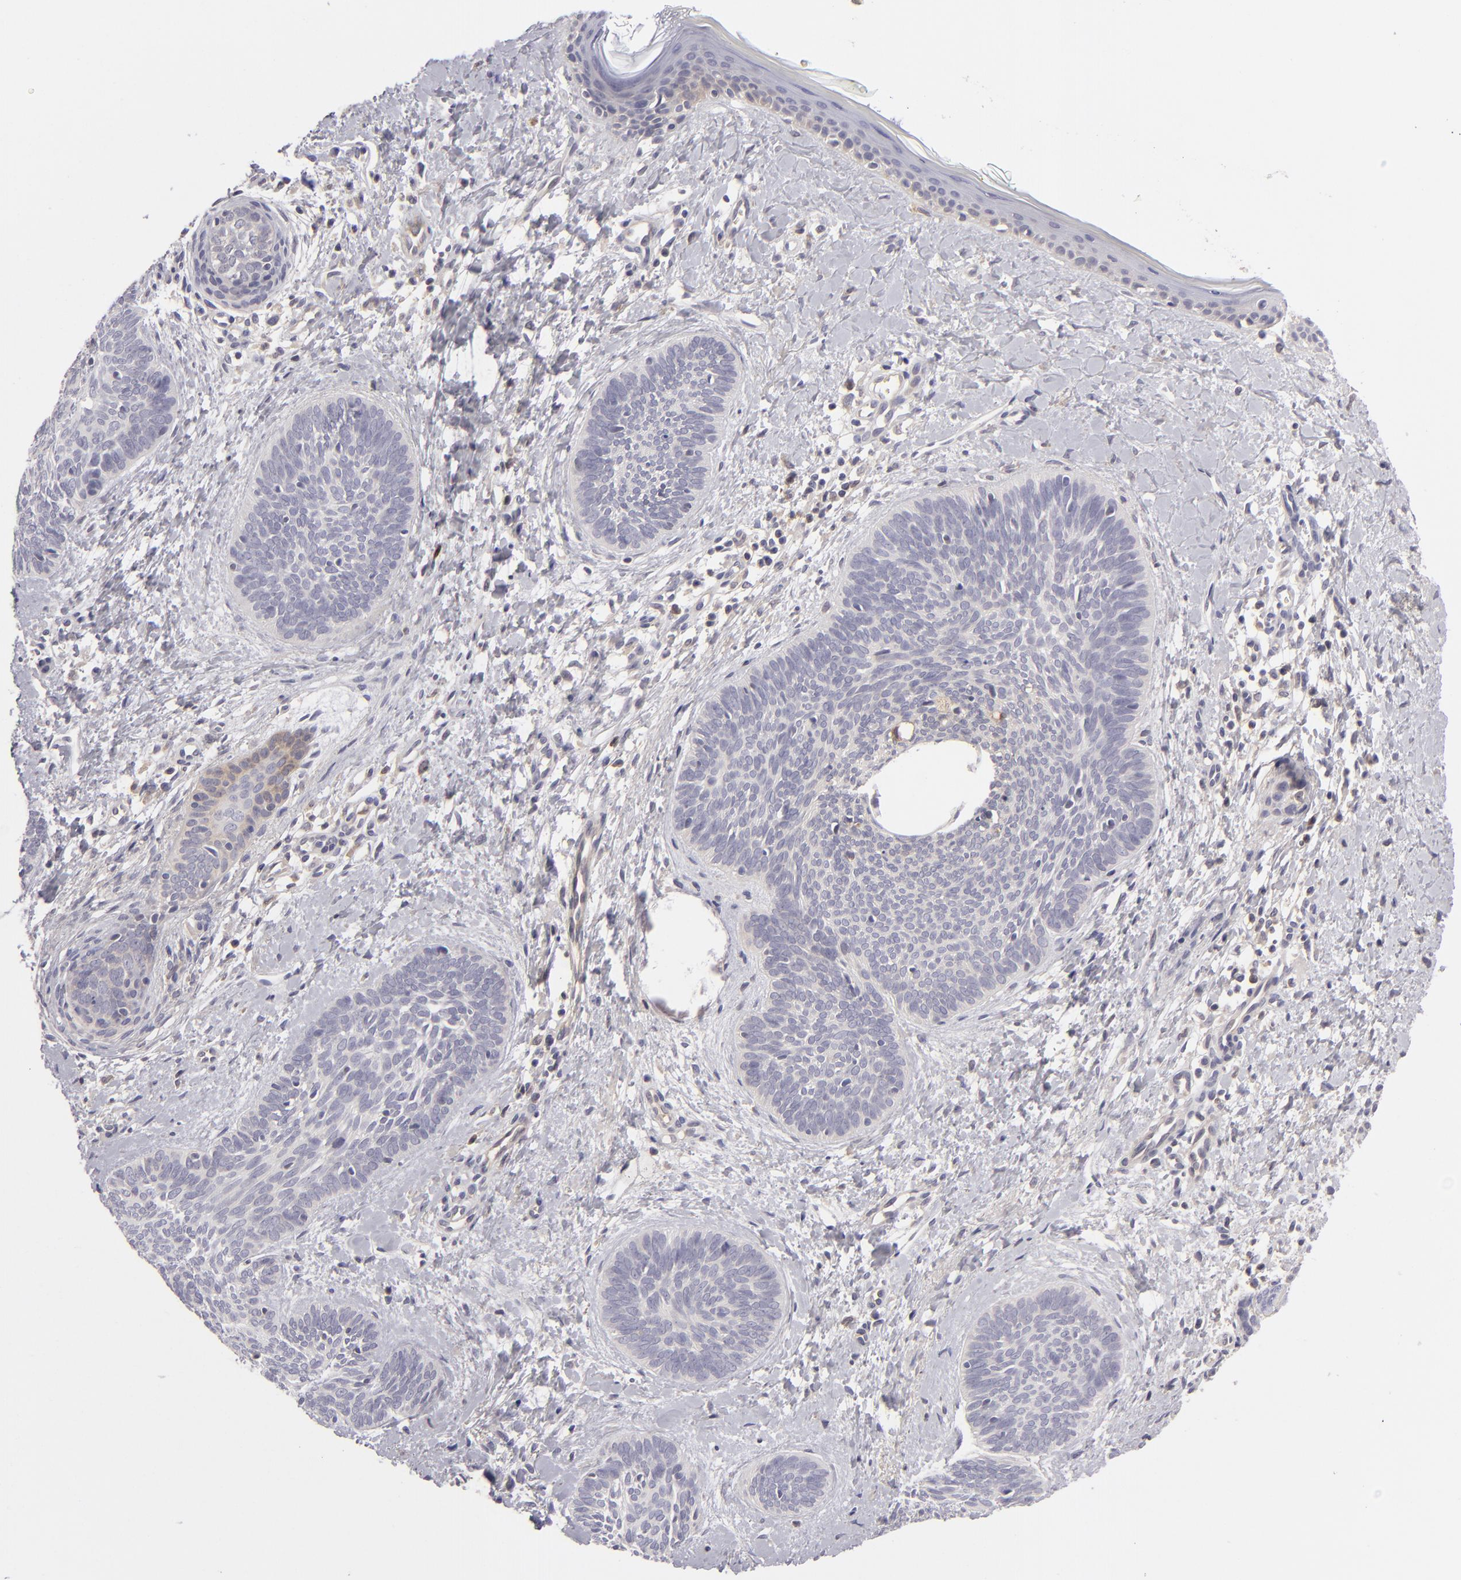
{"staining": {"intensity": "negative", "quantity": "none", "location": "none"}, "tissue": "skin cancer", "cell_type": "Tumor cells", "image_type": "cancer", "snomed": [{"axis": "morphology", "description": "Basal cell carcinoma"}, {"axis": "topography", "description": "Skin"}], "caption": "Micrograph shows no significant protein staining in tumor cells of skin basal cell carcinoma. (Immunohistochemistry (ihc), brightfield microscopy, high magnification).", "gene": "MMP10", "patient": {"sex": "female", "age": 81}}